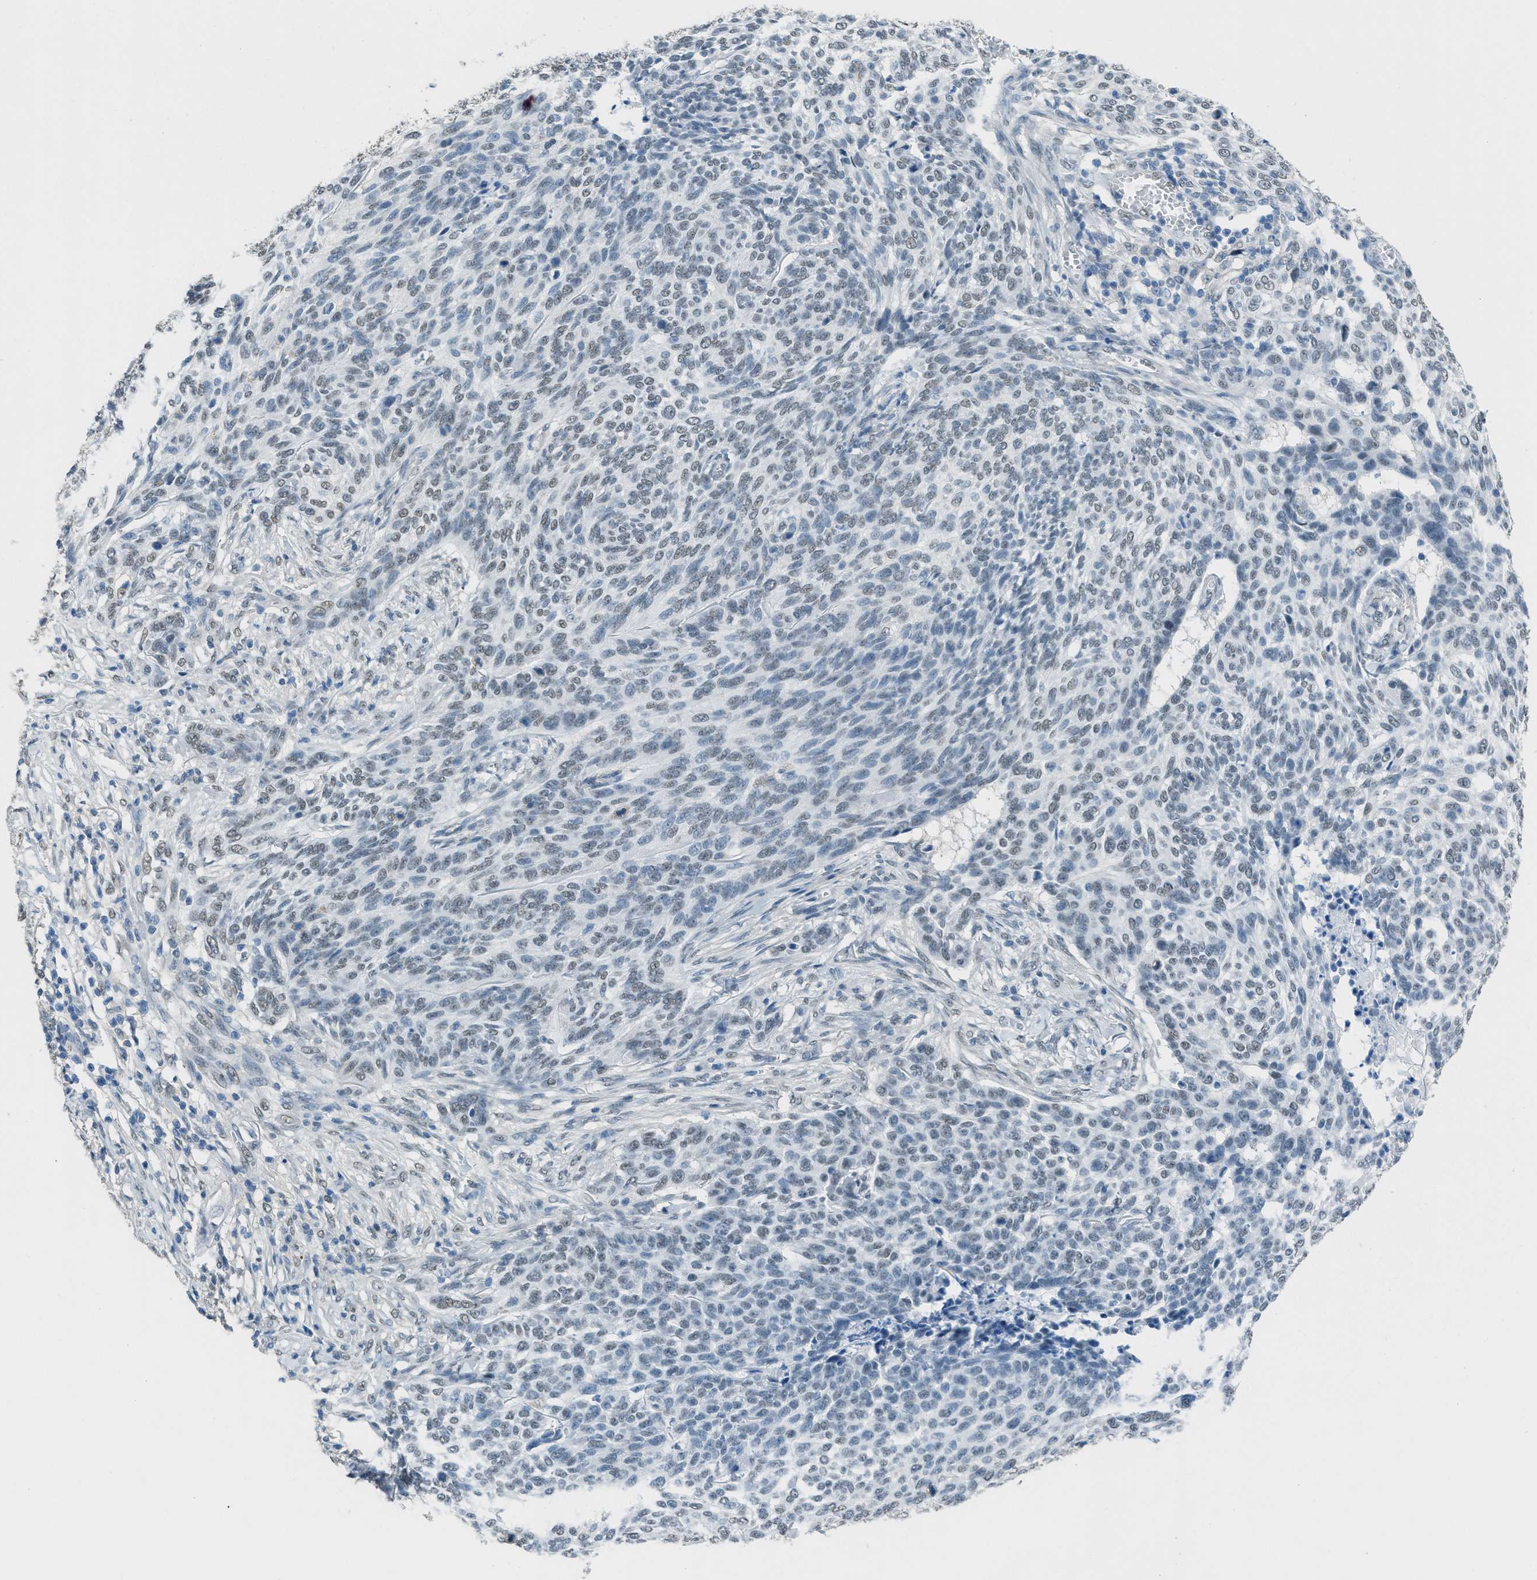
{"staining": {"intensity": "weak", "quantity": "<25%", "location": "nuclear"}, "tissue": "skin cancer", "cell_type": "Tumor cells", "image_type": "cancer", "snomed": [{"axis": "morphology", "description": "Basal cell carcinoma"}, {"axis": "topography", "description": "Skin"}], "caption": "Micrograph shows no significant protein staining in tumor cells of skin cancer. (Brightfield microscopy of DAB (3,3'-diaminobenzidine) IHC at high magnification).", "gene": "TTC13", "patient": {"sex": "male", "age": 85}}